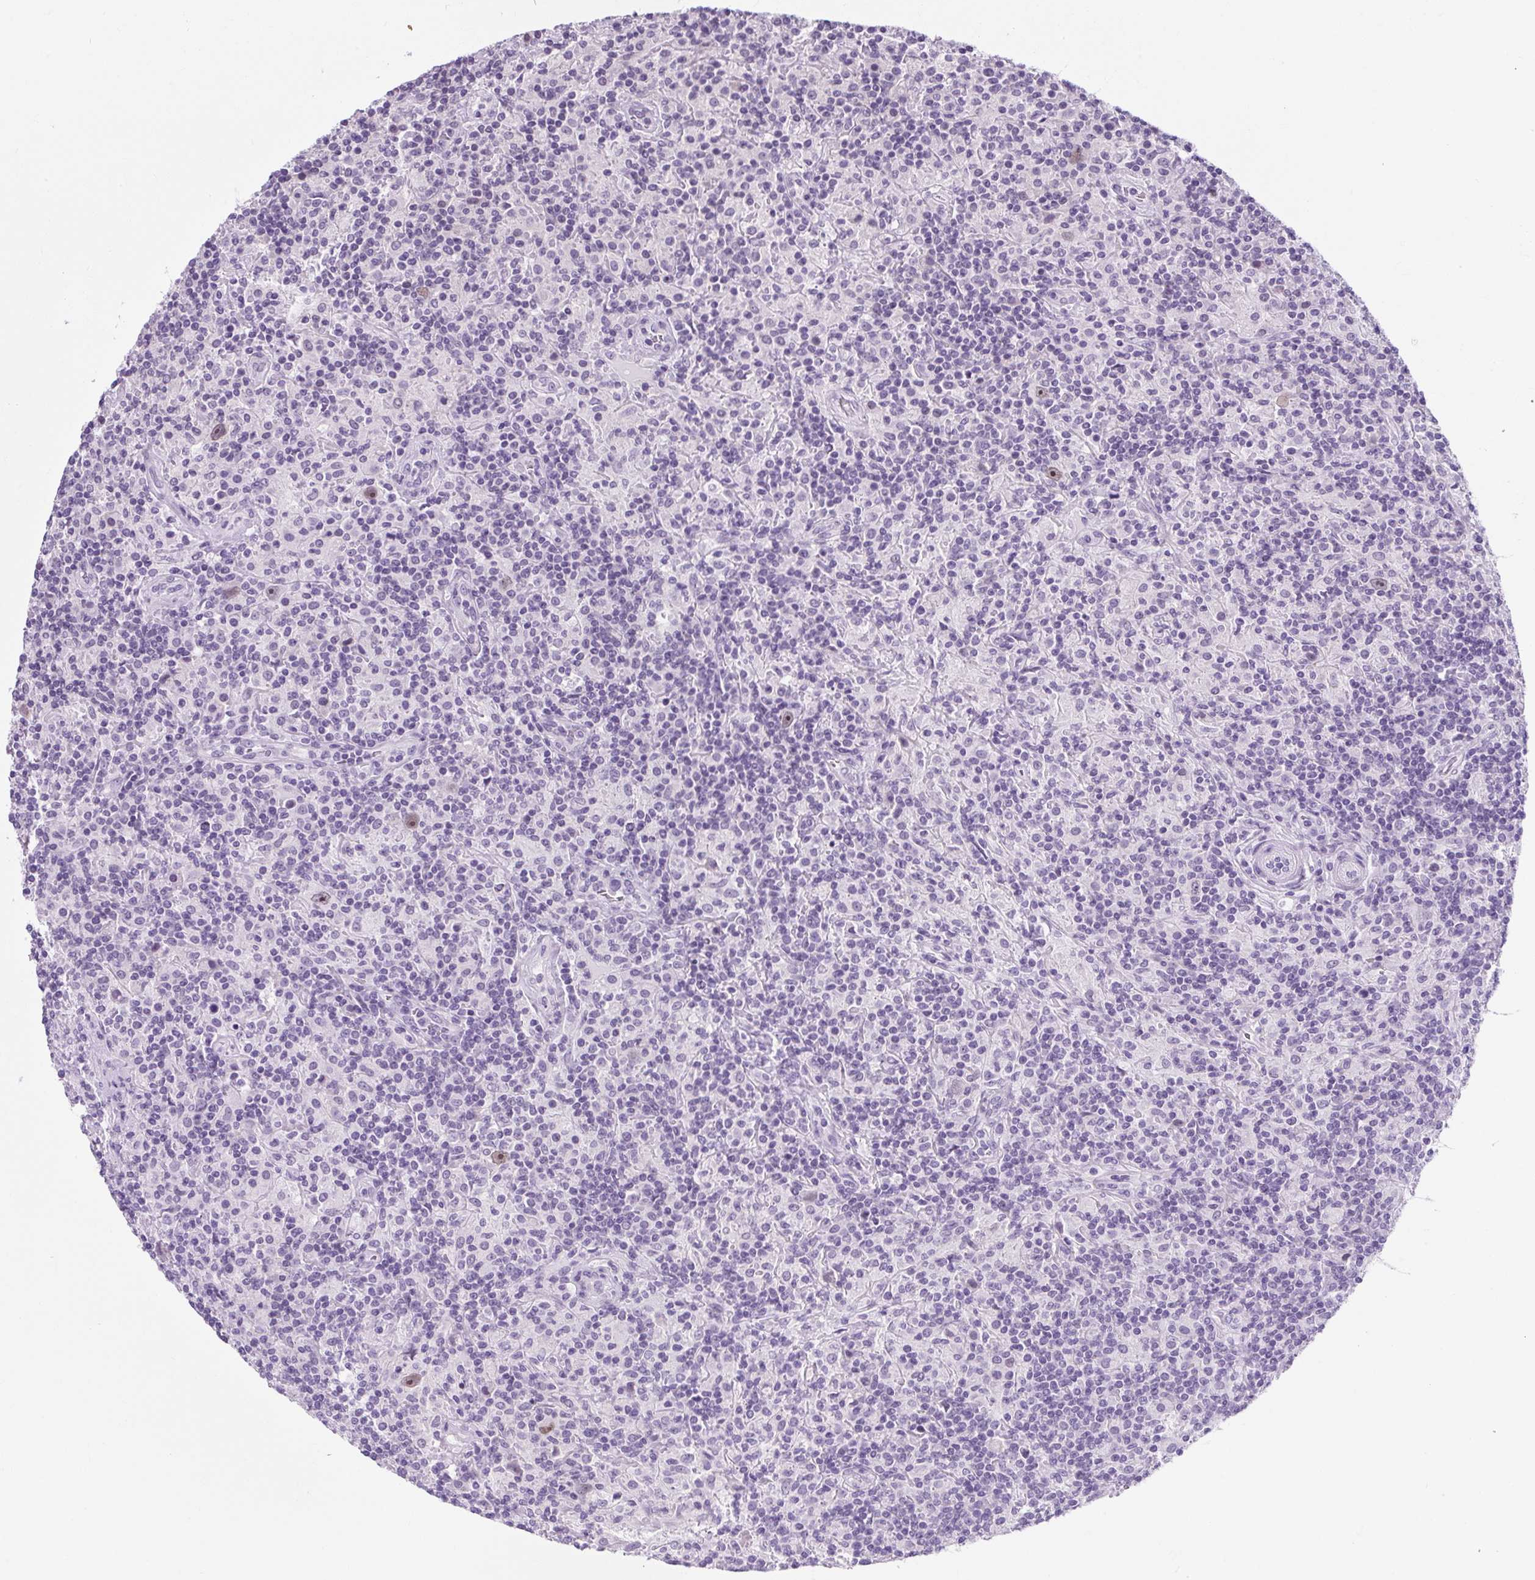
{"staining": {"intensity": "moderate", "quantity": ">75%", "location": "nuclear"}, "tissue": "lymphoma", "cell_type": "Tumor cells", "image_type": "cancer", "snomed": [{"axis": "morphology", "description": "Hodgkin's disease, NOS"}, {"axis": "topography", "description": "Lymph node"}], "caption": "A medium amount of moderate nuclear positivity is appreciated in about >75% of tumor cells in lymphoma tissue.", "gene": "RYBP", "patient": {"sex": "male", "age": 70}}